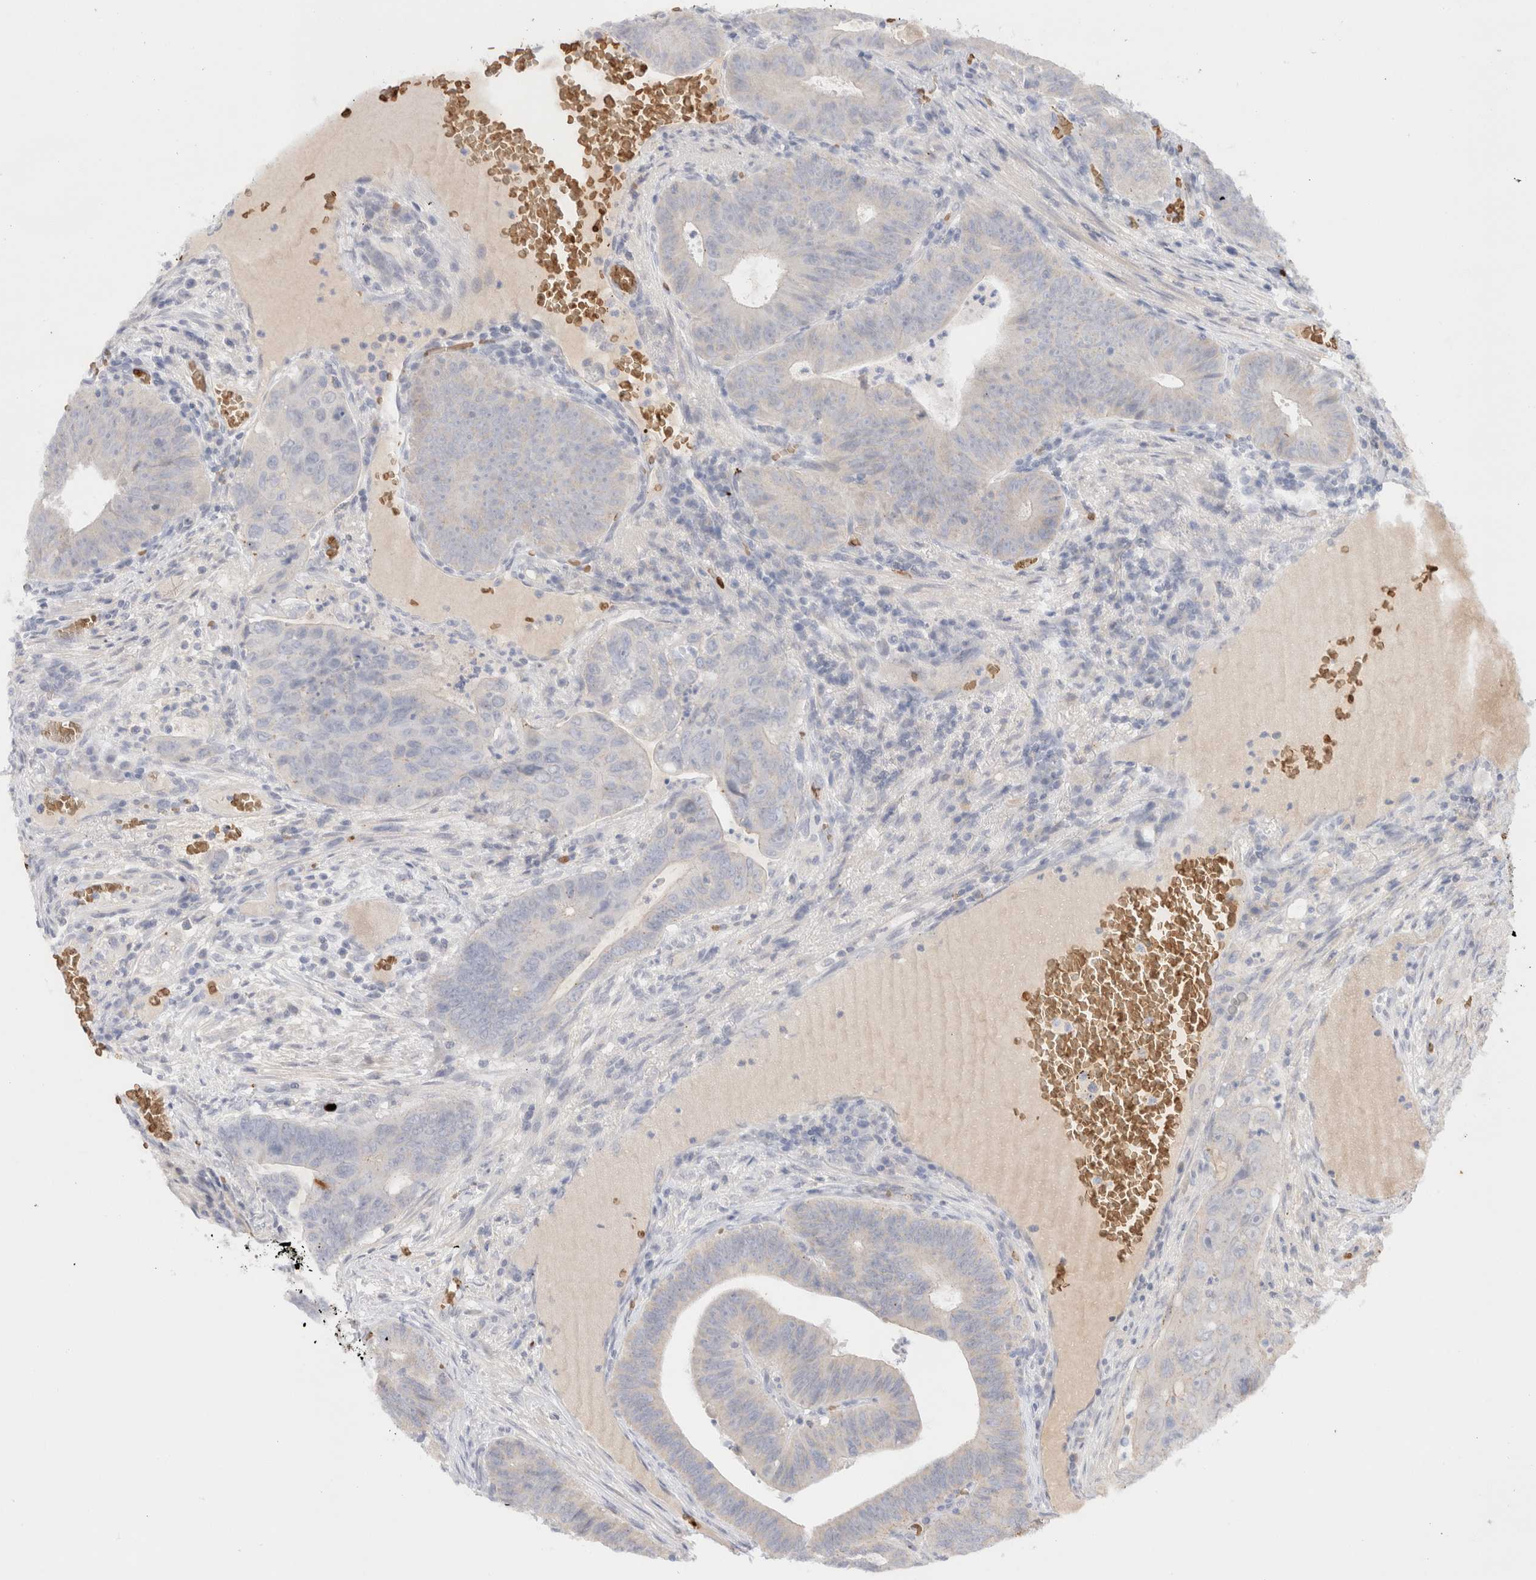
{"staining": {"intensity": "negative", "quantity": "none", "location": "none"}, "tissue": "colorectal cancer", "cell_type": "Tumor cells", "image_type": "cancer", "snomed": [{"axis": "morphology", "description": "Adenocarcinoma, NOS"}, {"axis": "topography", "description": "Colon"}], "caption": "Immunohistochemical staining of human colorectal adenocarcinoma shows no significant positivity in tumor cells.", "gene": "MST1", "patient": {"sex": "male", "age": 87}}